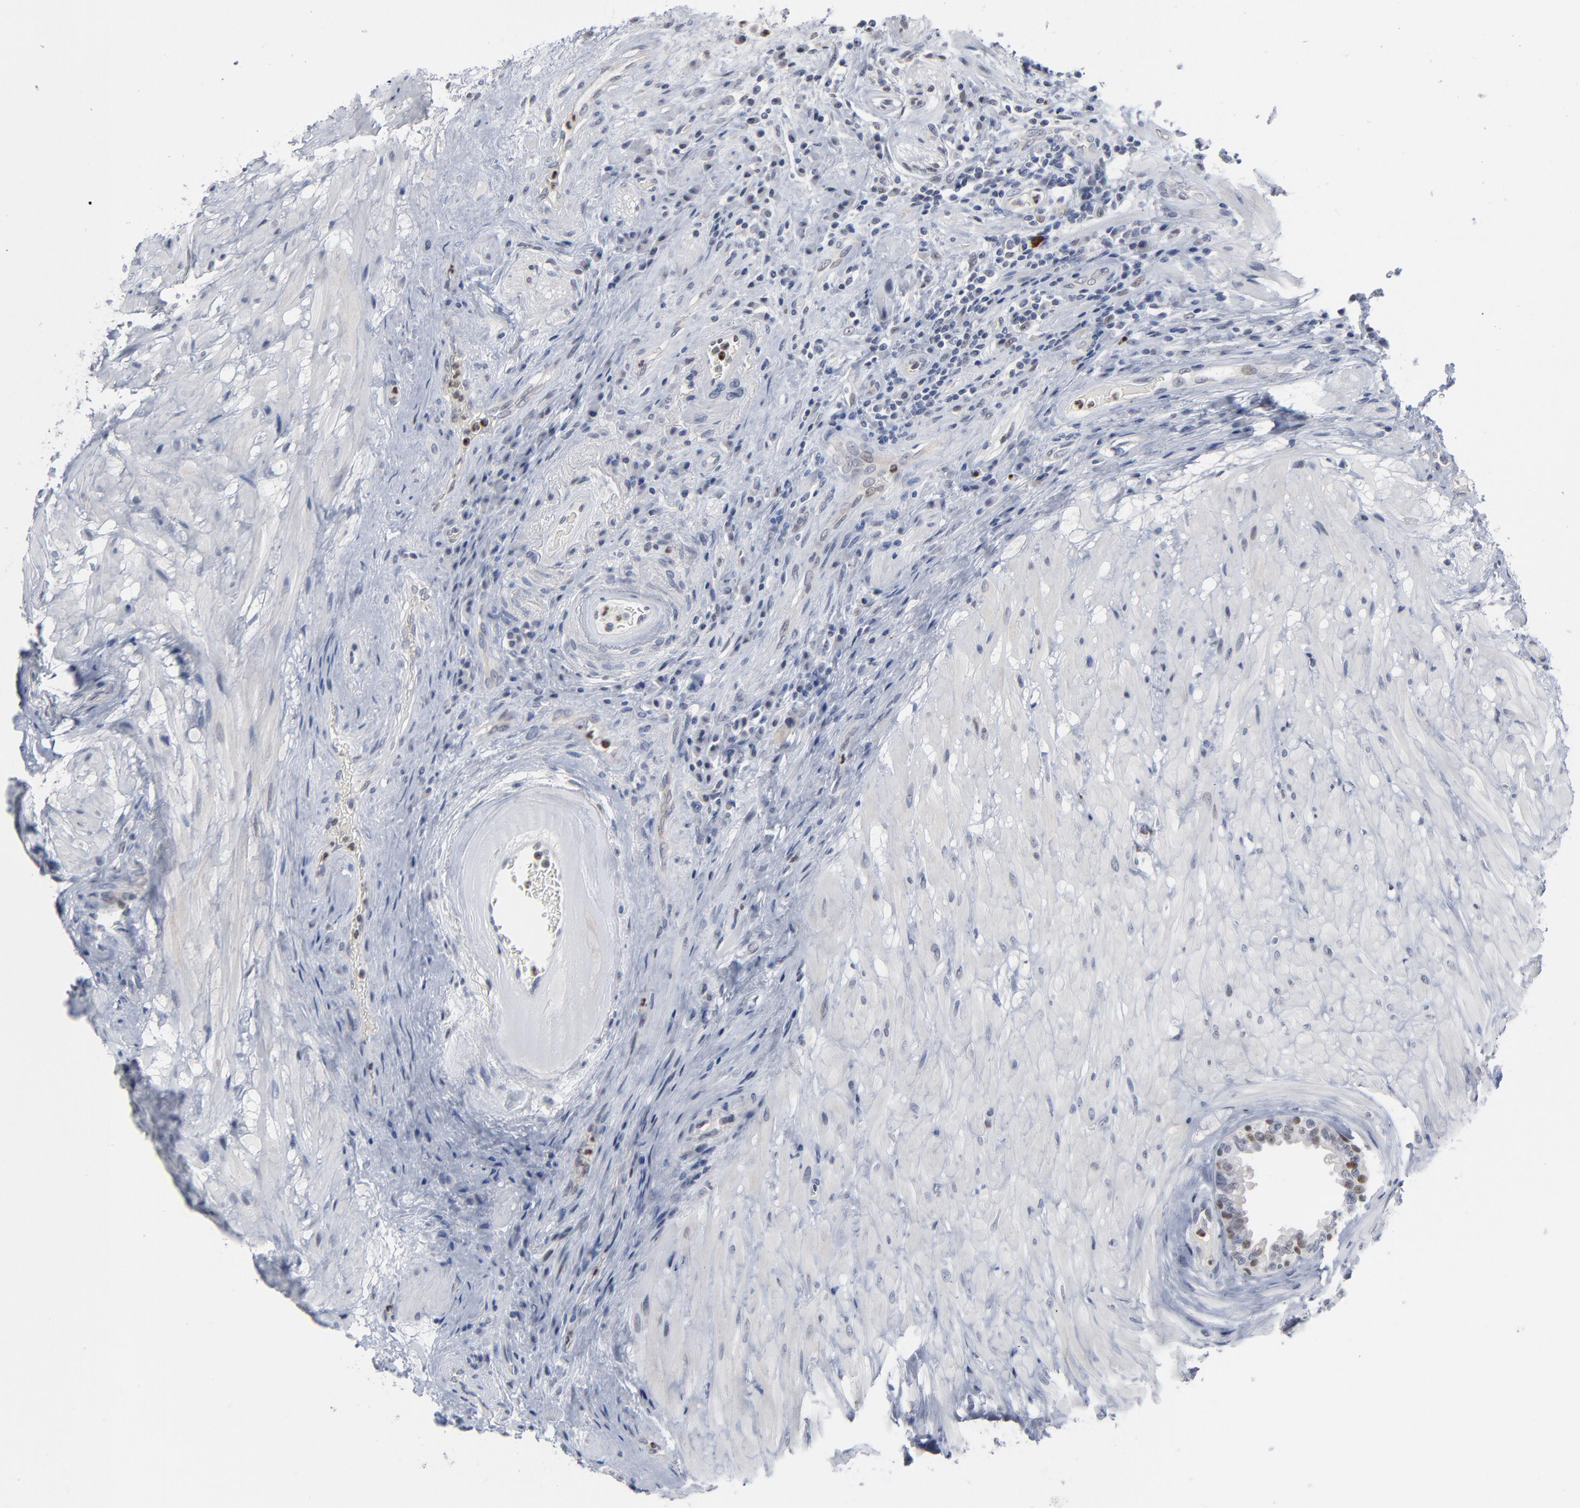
{"staining": {"intensity": "weak", "quantity": "<25%", "location": "nuclear"}, "tissue": "seminal vesicle", "cell_type": "Glandular cells", "image_type": "normal", "snomed": [{"axis": "morphology", "description": "Normal tissue, NOS"}, {"axis": "topography", "description": "Seminal veicle"}], "caption": "This is a histopathology image of IHC staining of normal seminal vesicle, which shows no expression in glandular cells.", "gene": "FOXN2", "patient": {"sex": "male", "age": 61}}